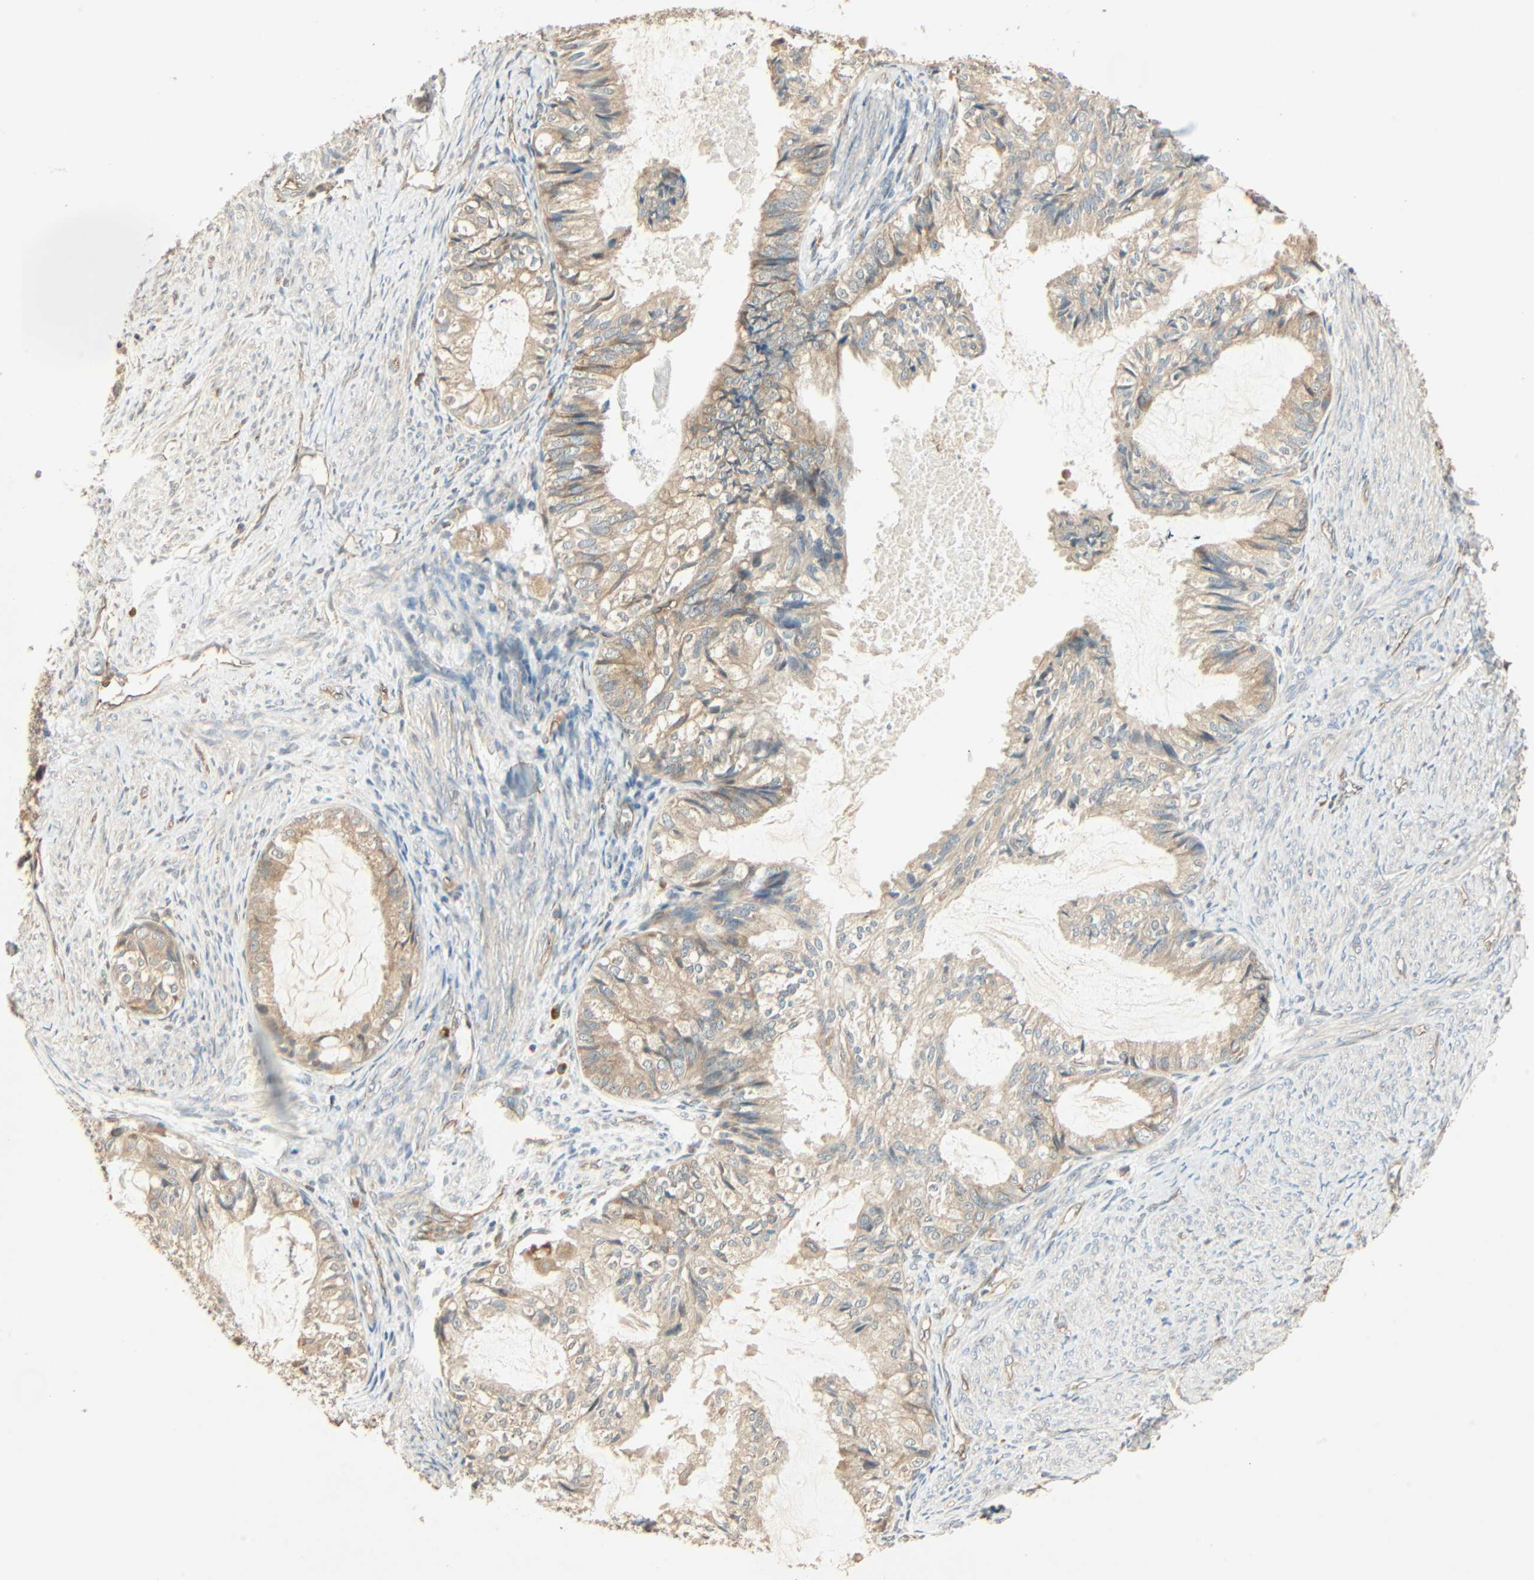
{"staining": {"intensity": "weak", "quantity": ">75%", "location": "cytoplasmic/membranous"}, "tissue": "cervical cancer", "cell_type": "Tumor cells", "image_type": "cancer", "snomed": [{"axis": "morphology", "description": "Normal tissue, NOS"}, {"axis": "morphology", "description": "Adenocarcinoma, NOS"}, {"axis": "topography", "description": "Cervix"}, {"axis": "topography", "description": "Endometrium"}], "caption": "IHC (DAB) staining of cervical cancer (adenocarcinoma) reveals weak cytoplasmic/membranous protein staining in approximately >75% of tumor cells.", "gene": "GALK1", "patient": {"sex": "female", "age": 86}}